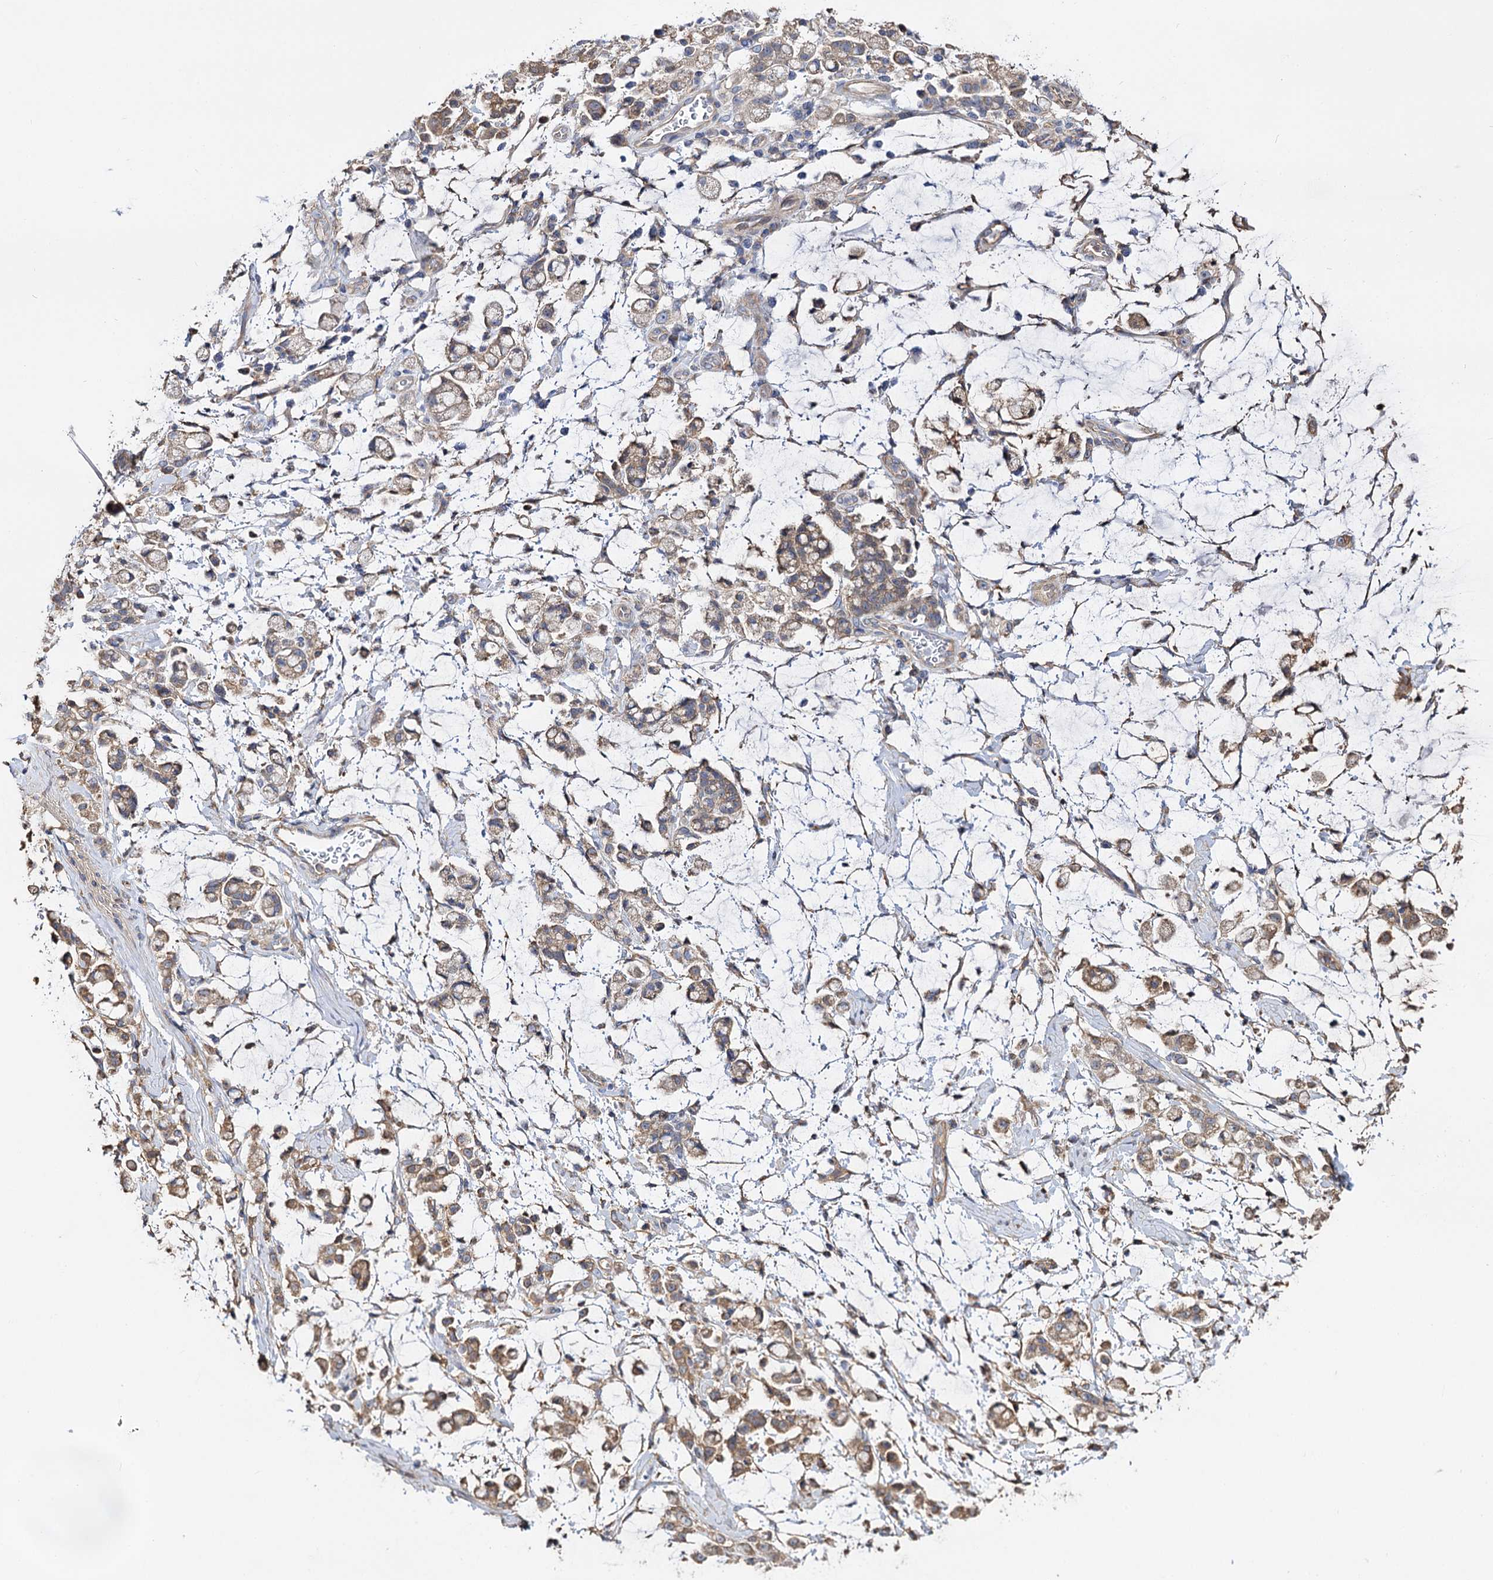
{"staining": {"intensity": "weak", "quantity": ">75%", "location": "cytoplasmic/membranous"}, "tissue": "stomach cancer", "cell_type": "Tumor cells", "image_type": "cancer", "snomed": [{"axis": "morphology", "description": "Adenocarcinoma, NOS"}, {"axis": "topography", "description": "Stomach"}], "caption": "Brown immunohistochemical staining in adenocarcinoma (stomach) reveals weak cytoplasmic/membranous staining in approximately >75% of tumor cells.", "gene": "IDI1", "patient": {"sex": "female", "age": 60}}